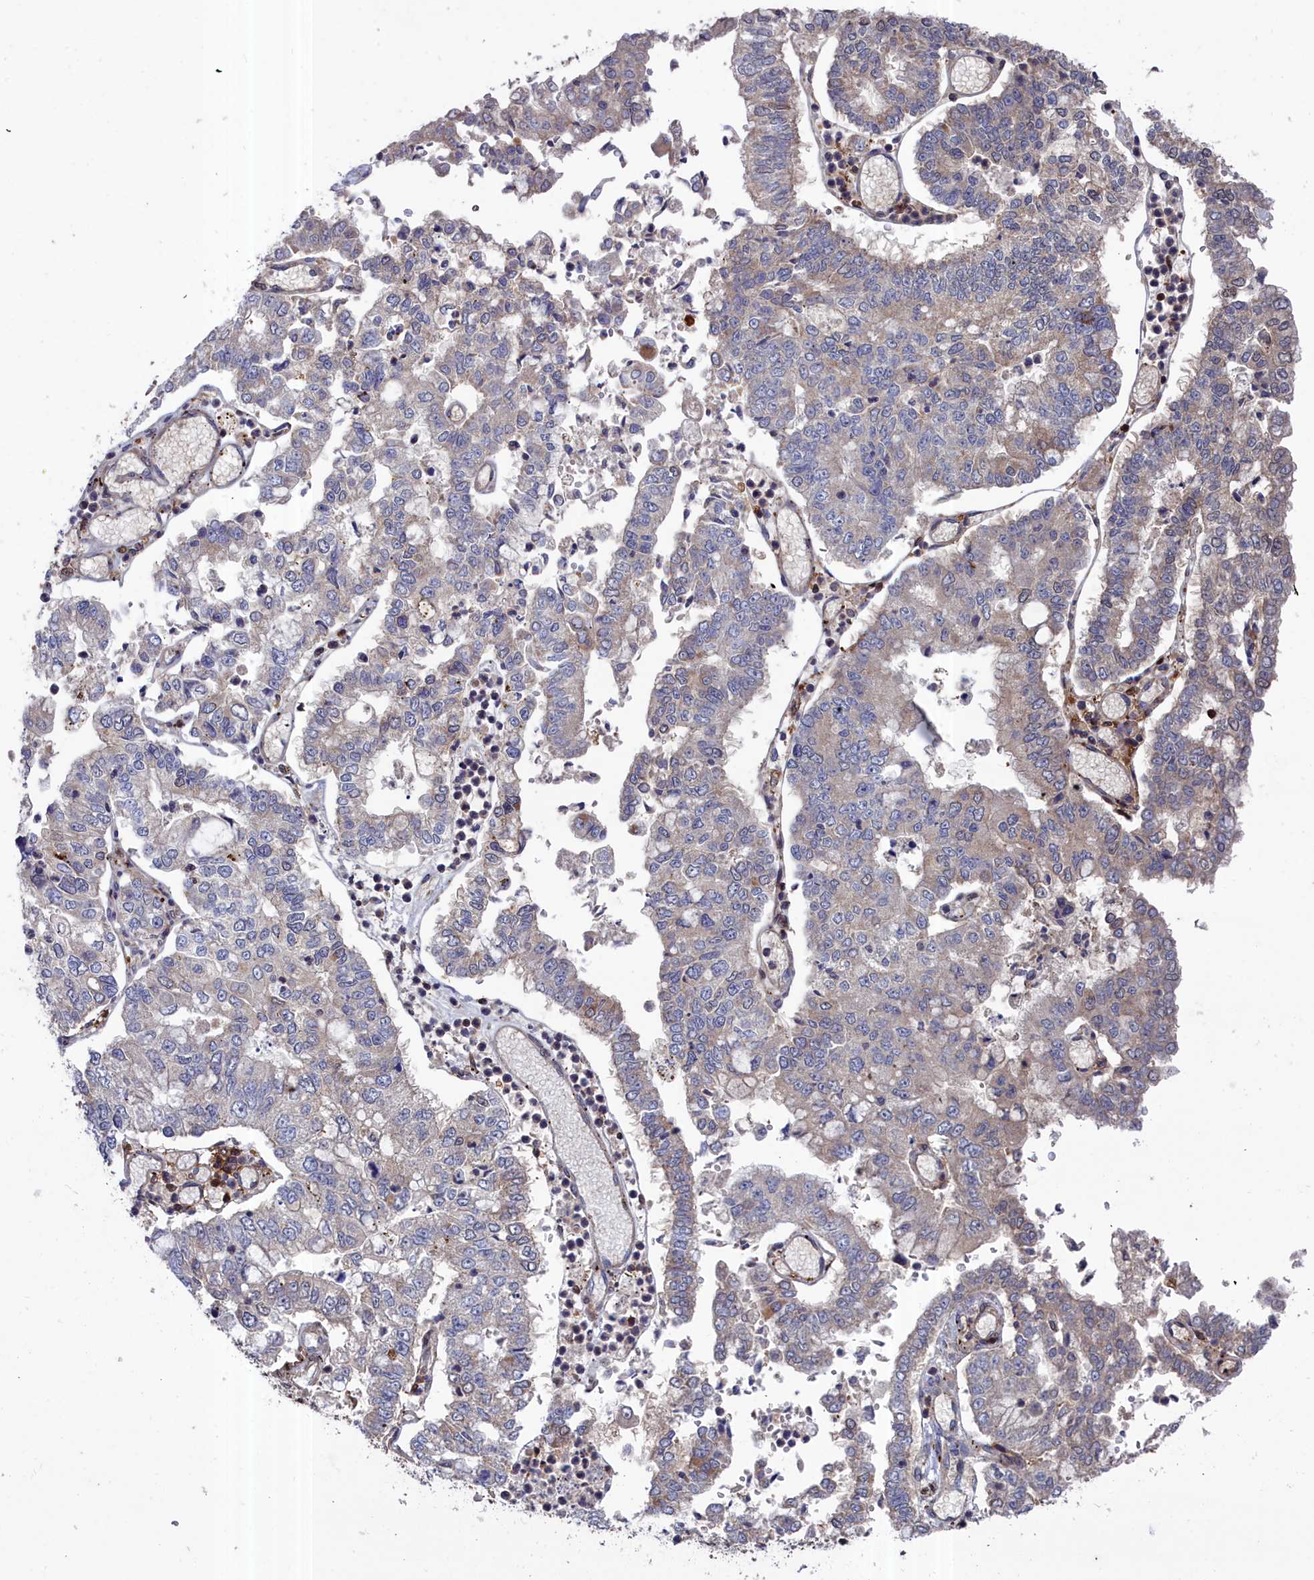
{"staining": {"intensity": "weak", "quantity": "<25%", "location": "cytoplasmic/membranous"}, "tissue": "stomach cancer", "cell_type": "Tumor cells", "image_type": "cancer", "snomed": [{"axis": "morphology", "description": "Adenocarcinoma, NOS"}, {"axis": "topography", "description": "Stomach"}], "caption": "Immunohistochemistry (IHC) of stomach cancer (adenocarcinoma) displays no staining in tumor cells.", "gene": "GFRA2", "patient": {"sex": "male", "age": 76}}